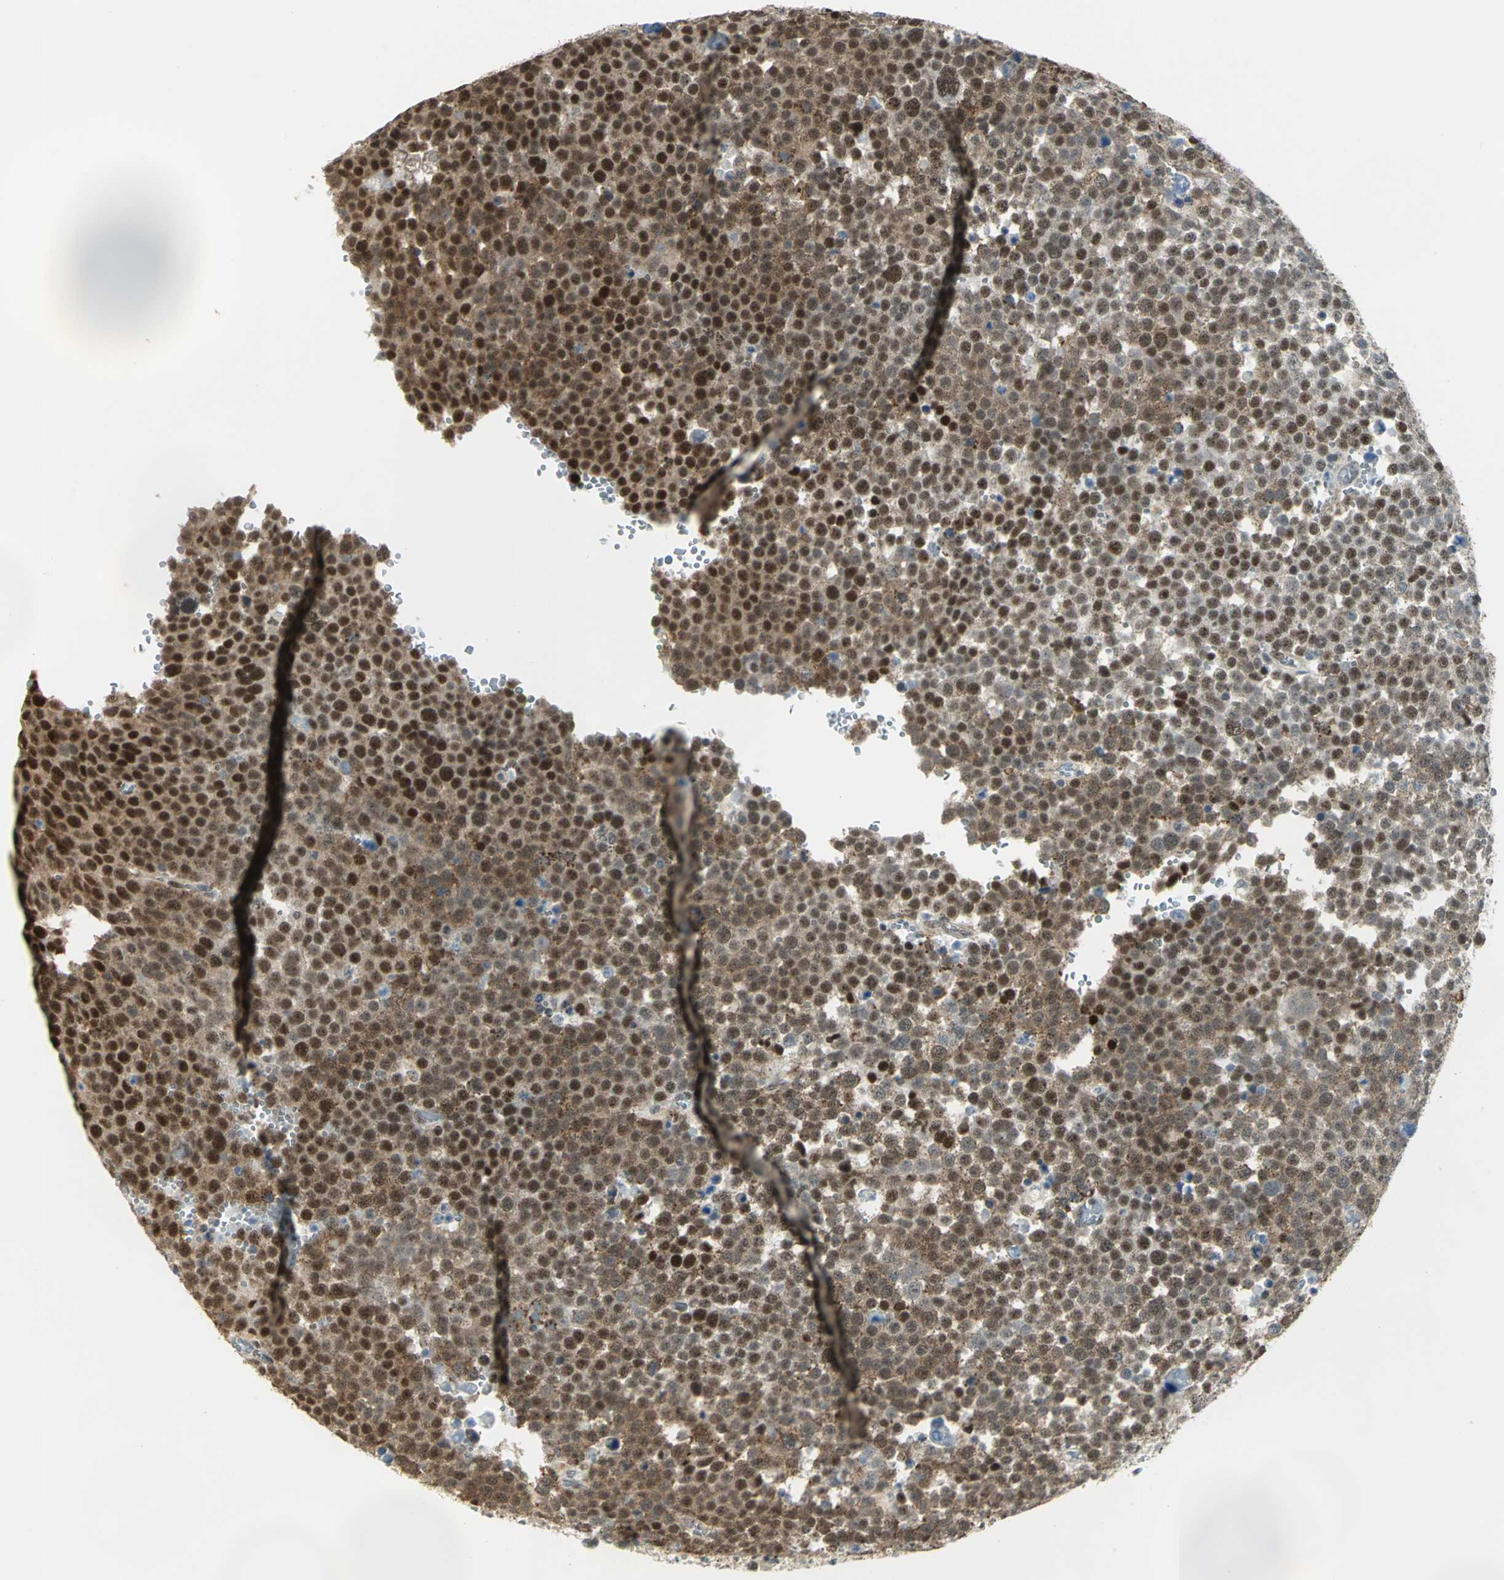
{"staining": {"intensity": "moderate", "quantity": ">75%", "location": "cytoplasmic/membranous,nuclear"}, "tissue": "testis cancer", "cell_type": "Tumor cells", "image_type": "cancer", "snomed": [{"axis": "morphology", "description": "Seminoma, NOS"}, {"axis": "topography", "description": "Testis"}], "caption": "High-magnification brightfield microscopy of testis cancer (seminoma) stained with DAB (brown) and counterstained with hematoxylin (blue). tumor cells exhibit moderate cytoplasmic/membranous and nuclear positivity is seen in approximately>75% of cells.", "gene": "DDX5", "patient": {"sex": "male", "age": 71}}